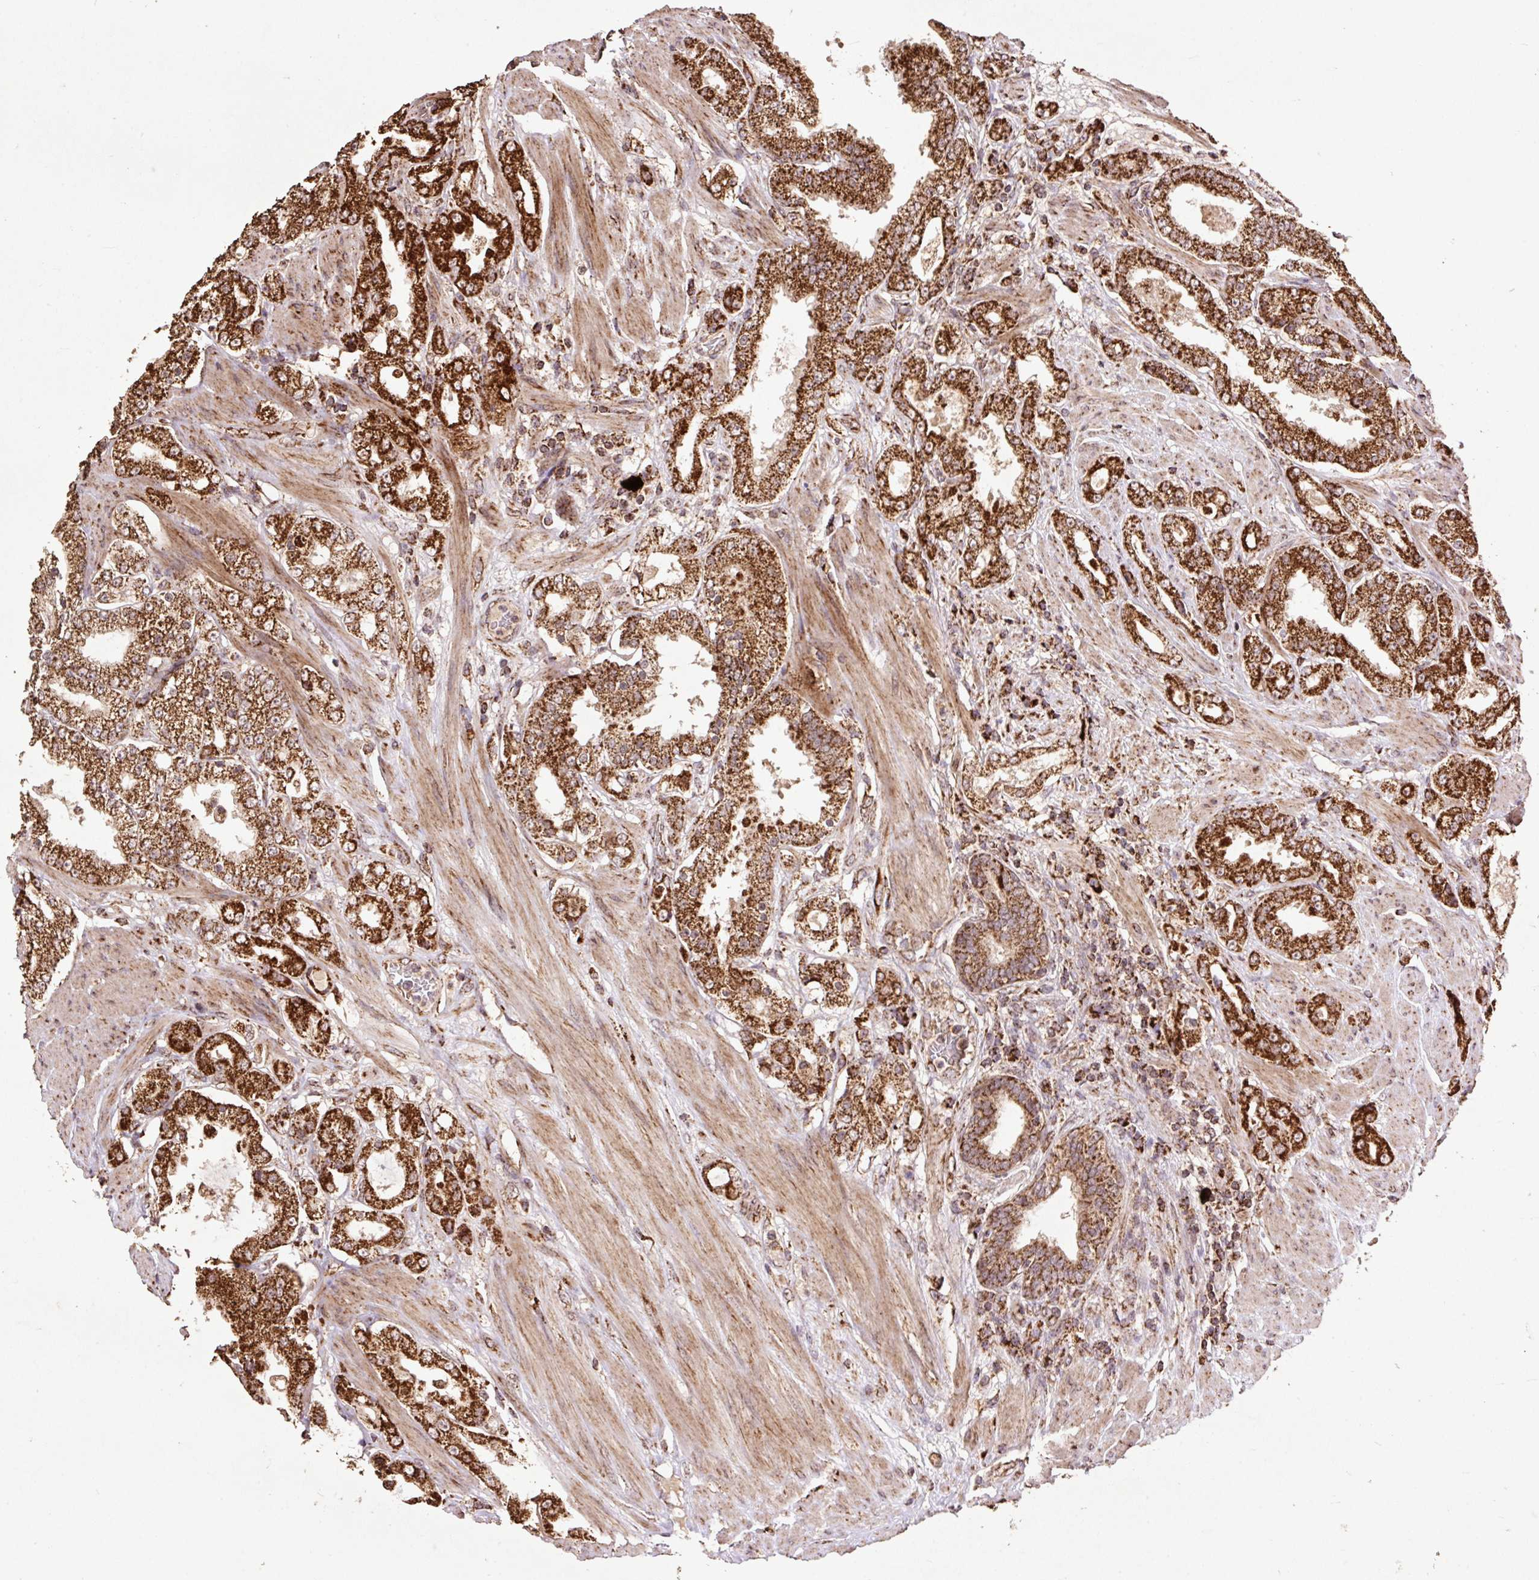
{"staining": {"intensity": "strong", "quantity": ">75%", "location": "cytoplasmic/membranous"}, "tissue": "prostate cancer", "cell_type": "Tumor cells", "image_type": "cancer", "snomed": [{"axis": "morphology", "description": "Adenocarcinoma, High grade"}, {"axis": "topography", "description": "Prostate"}], "caption": "Protein analysis of prostate cancer (adenocarcinoma (high-grade)) tissue shows strong cytoplasmic/membranous positivity in about >75% of tumor cells. Nuclei are stained in blue.", "gene": "ATP5F1A", "patient": {"sex": "male", "age": 68}}